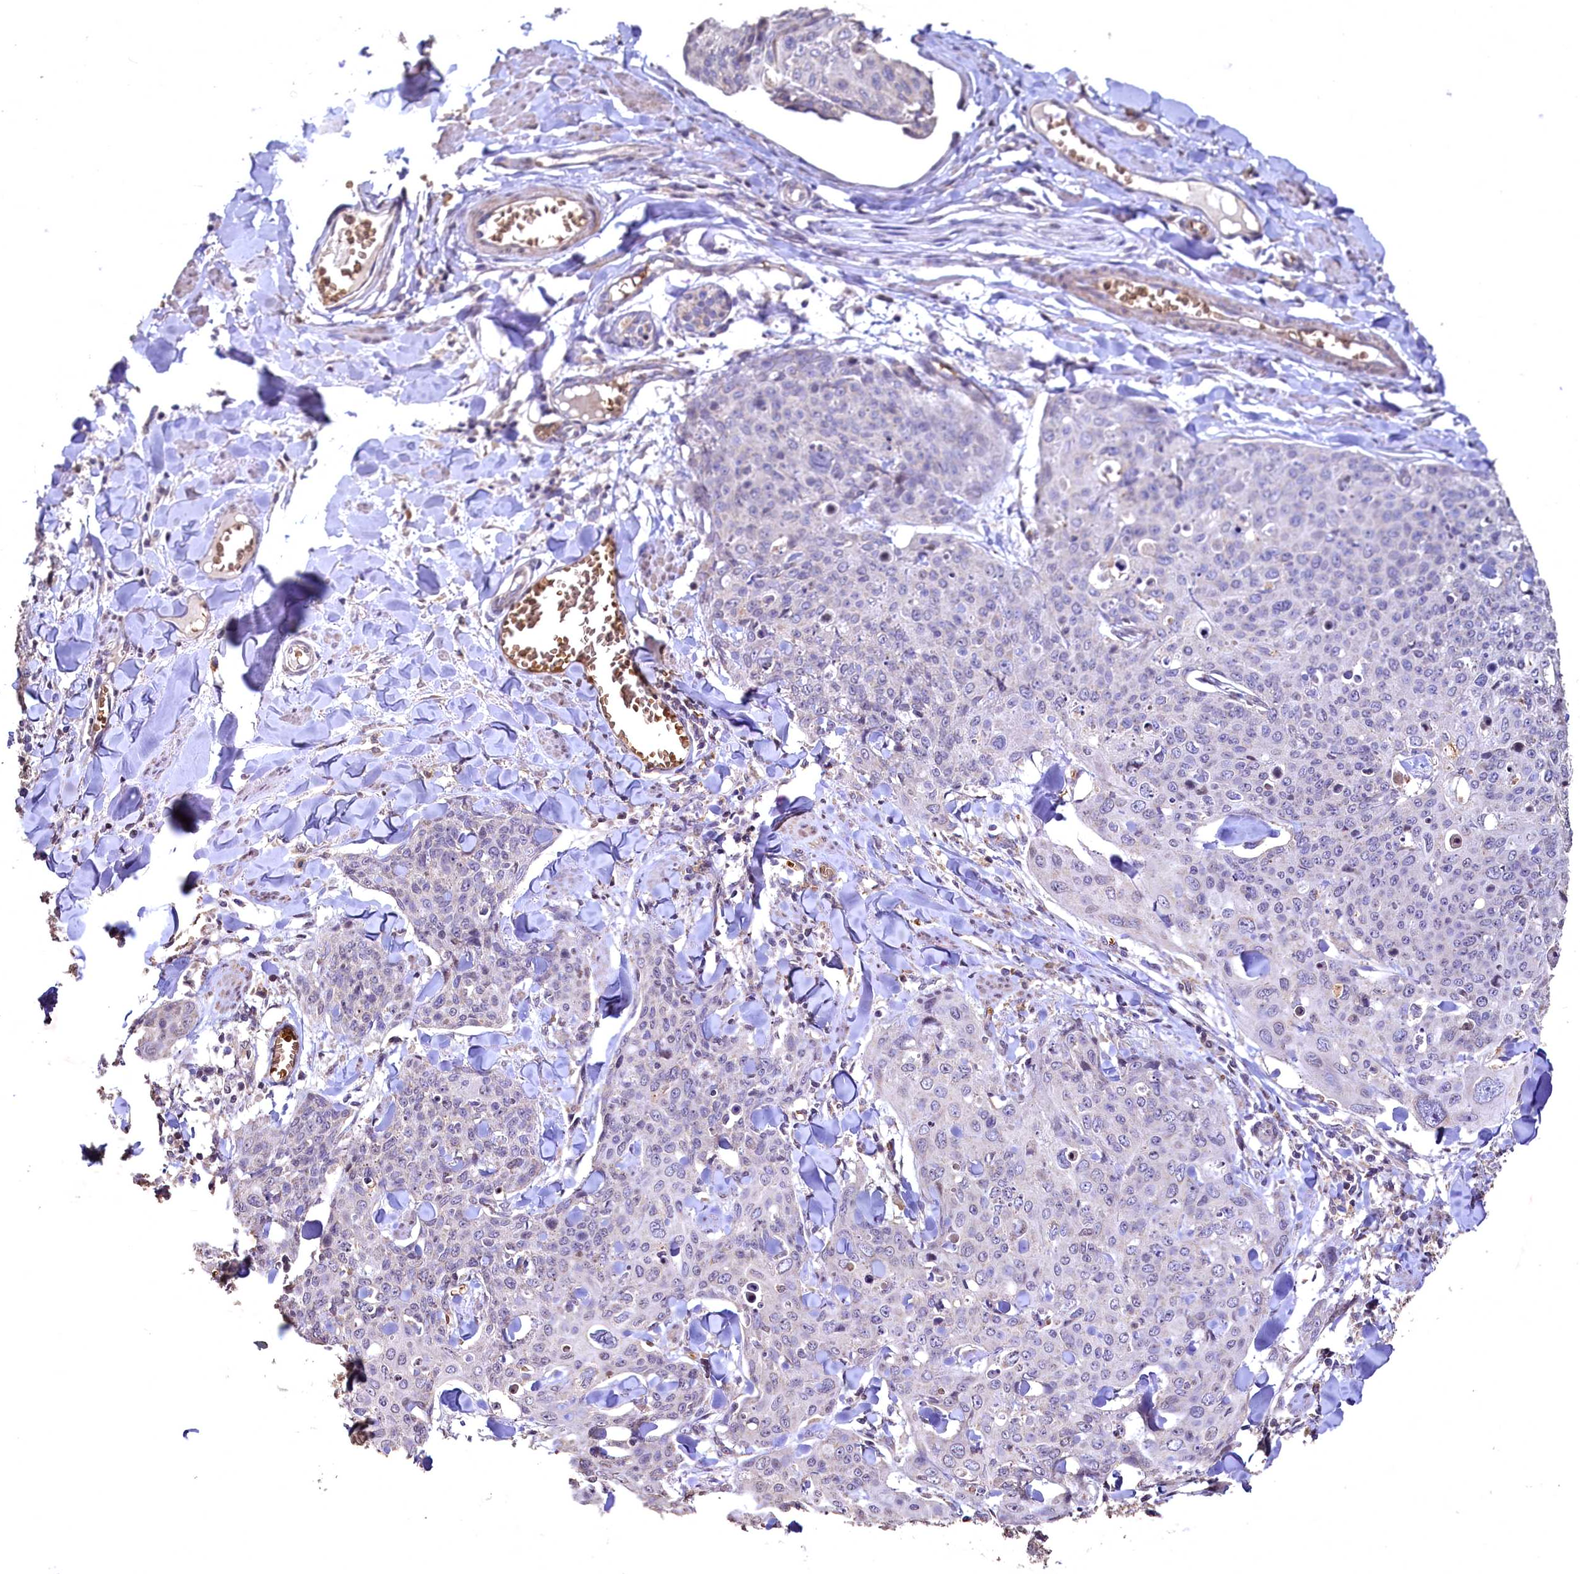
{"staining": {"intensity": "negative", "quantity": "none", "location": "none"}, "tissue": "skin cancer", "cell_type": "Tumor cells", "image_type": "cancer", "snomed": [{"axis": "morphology", "description": "Squamous cell carcinoma, NOS"}, {"axis": "topography", "description": "Skin"}, {"axis": "topography", "description": "Vulva"}], "caption": "High magnification brightfield microscopy of skin cancer stained with DAB (3,3'-diaminobenzidine) (brown) and counterstained with hematoxylin (blue): tumor cells show no significant expression.", "gene": "SPTA1", "patient": {"sex": "female", "age": 85}}